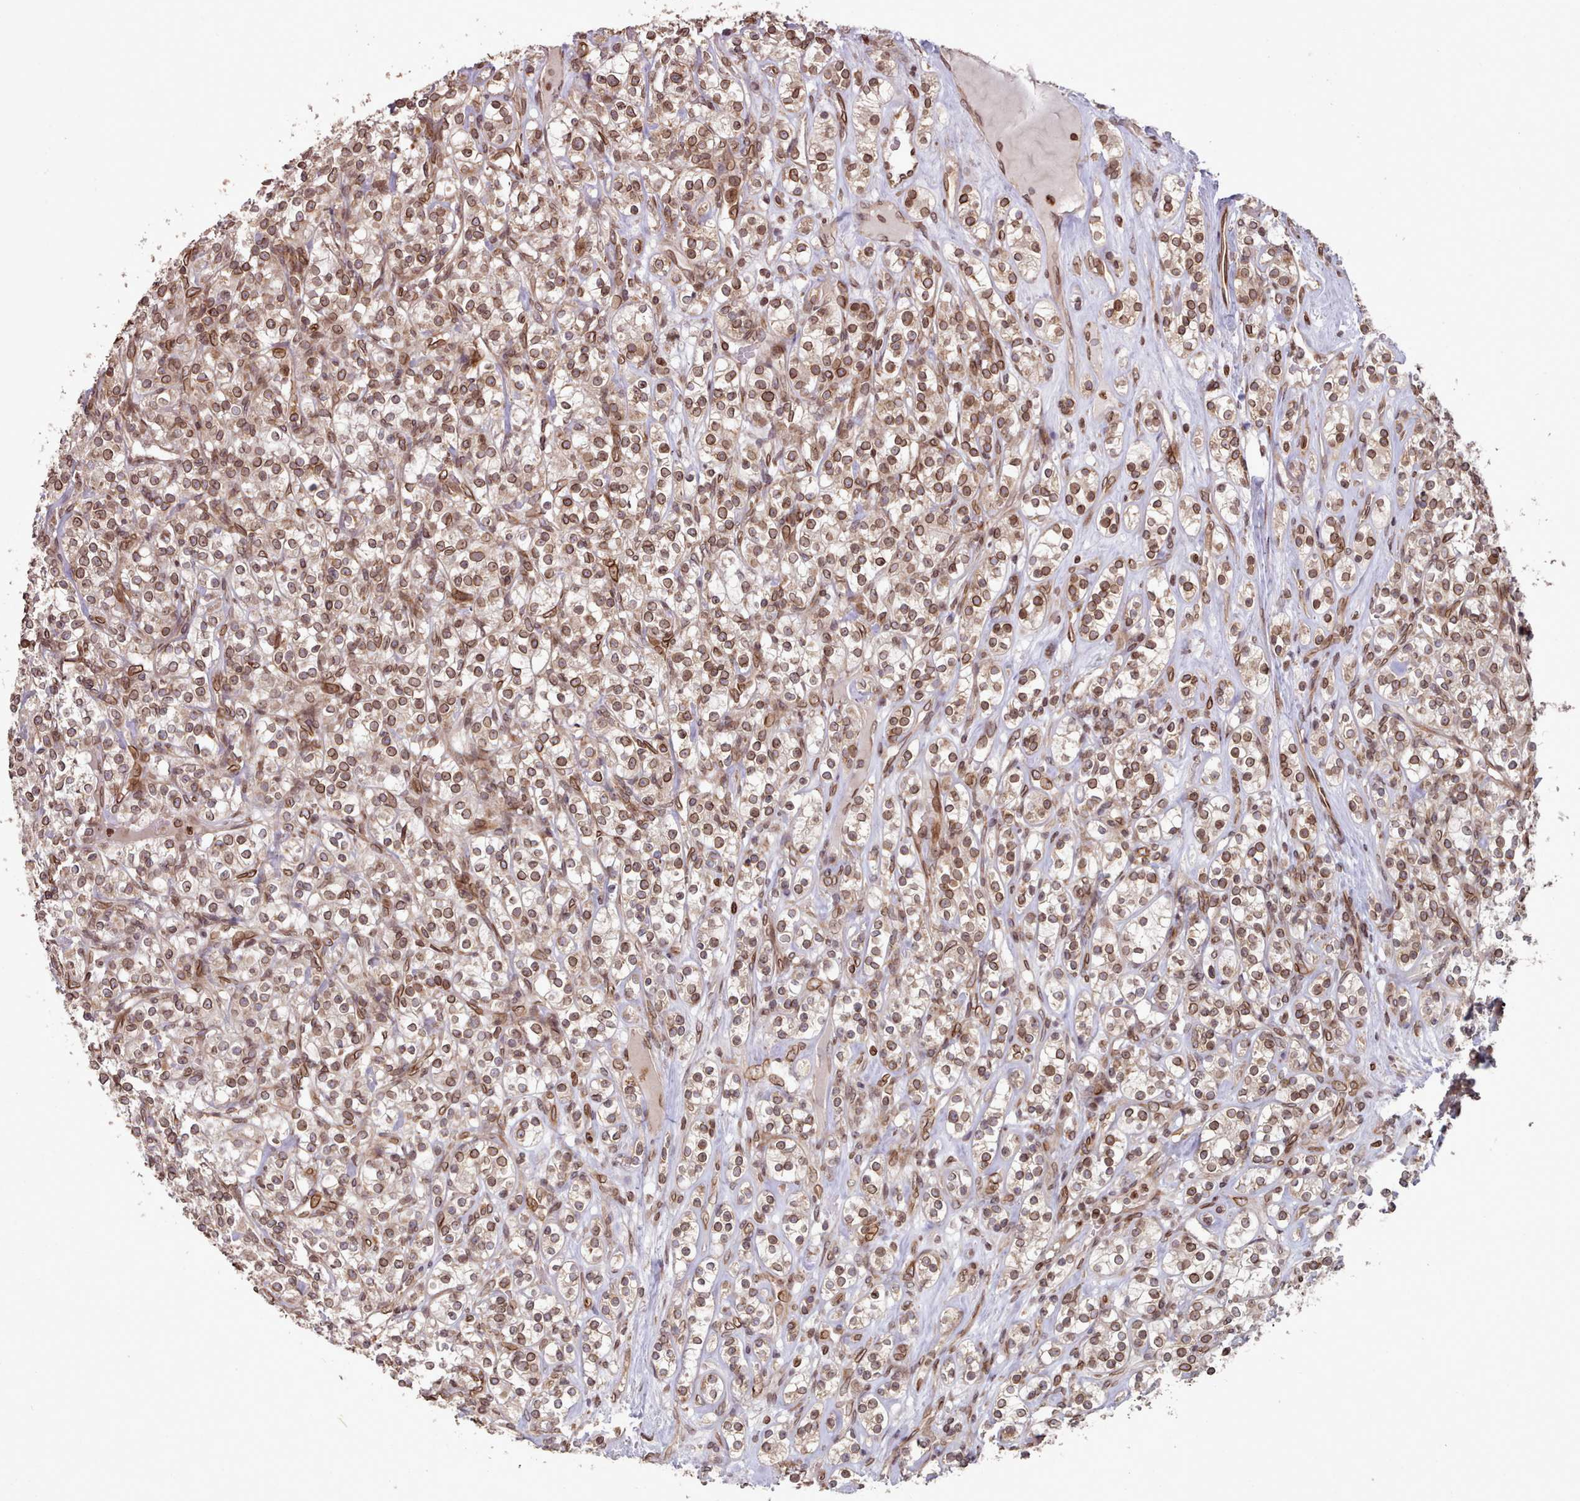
{"staining": {"intensity": "moderate", "quantity": ">75%", "location": "cytoplasmic/membranous,nuclear"}, "tissue": "renal cancer", "cell_type": "Tumor cells", "image_type": "cancer", "snomed": [{"axis": "morphology", "description": "Adenocarcinoma, NOS"}, {"axis": "topography", "description": "Kidney"}], "caption": "Brown immunohistochemical staining in adenocarcinoma (renal) exhibits moderate cytoplasmic/membranous and nuclear expression in about >75% of tumor cells.", "gene": "TOR1AIP1", "patient": {"sex": "male", "age": 77}}